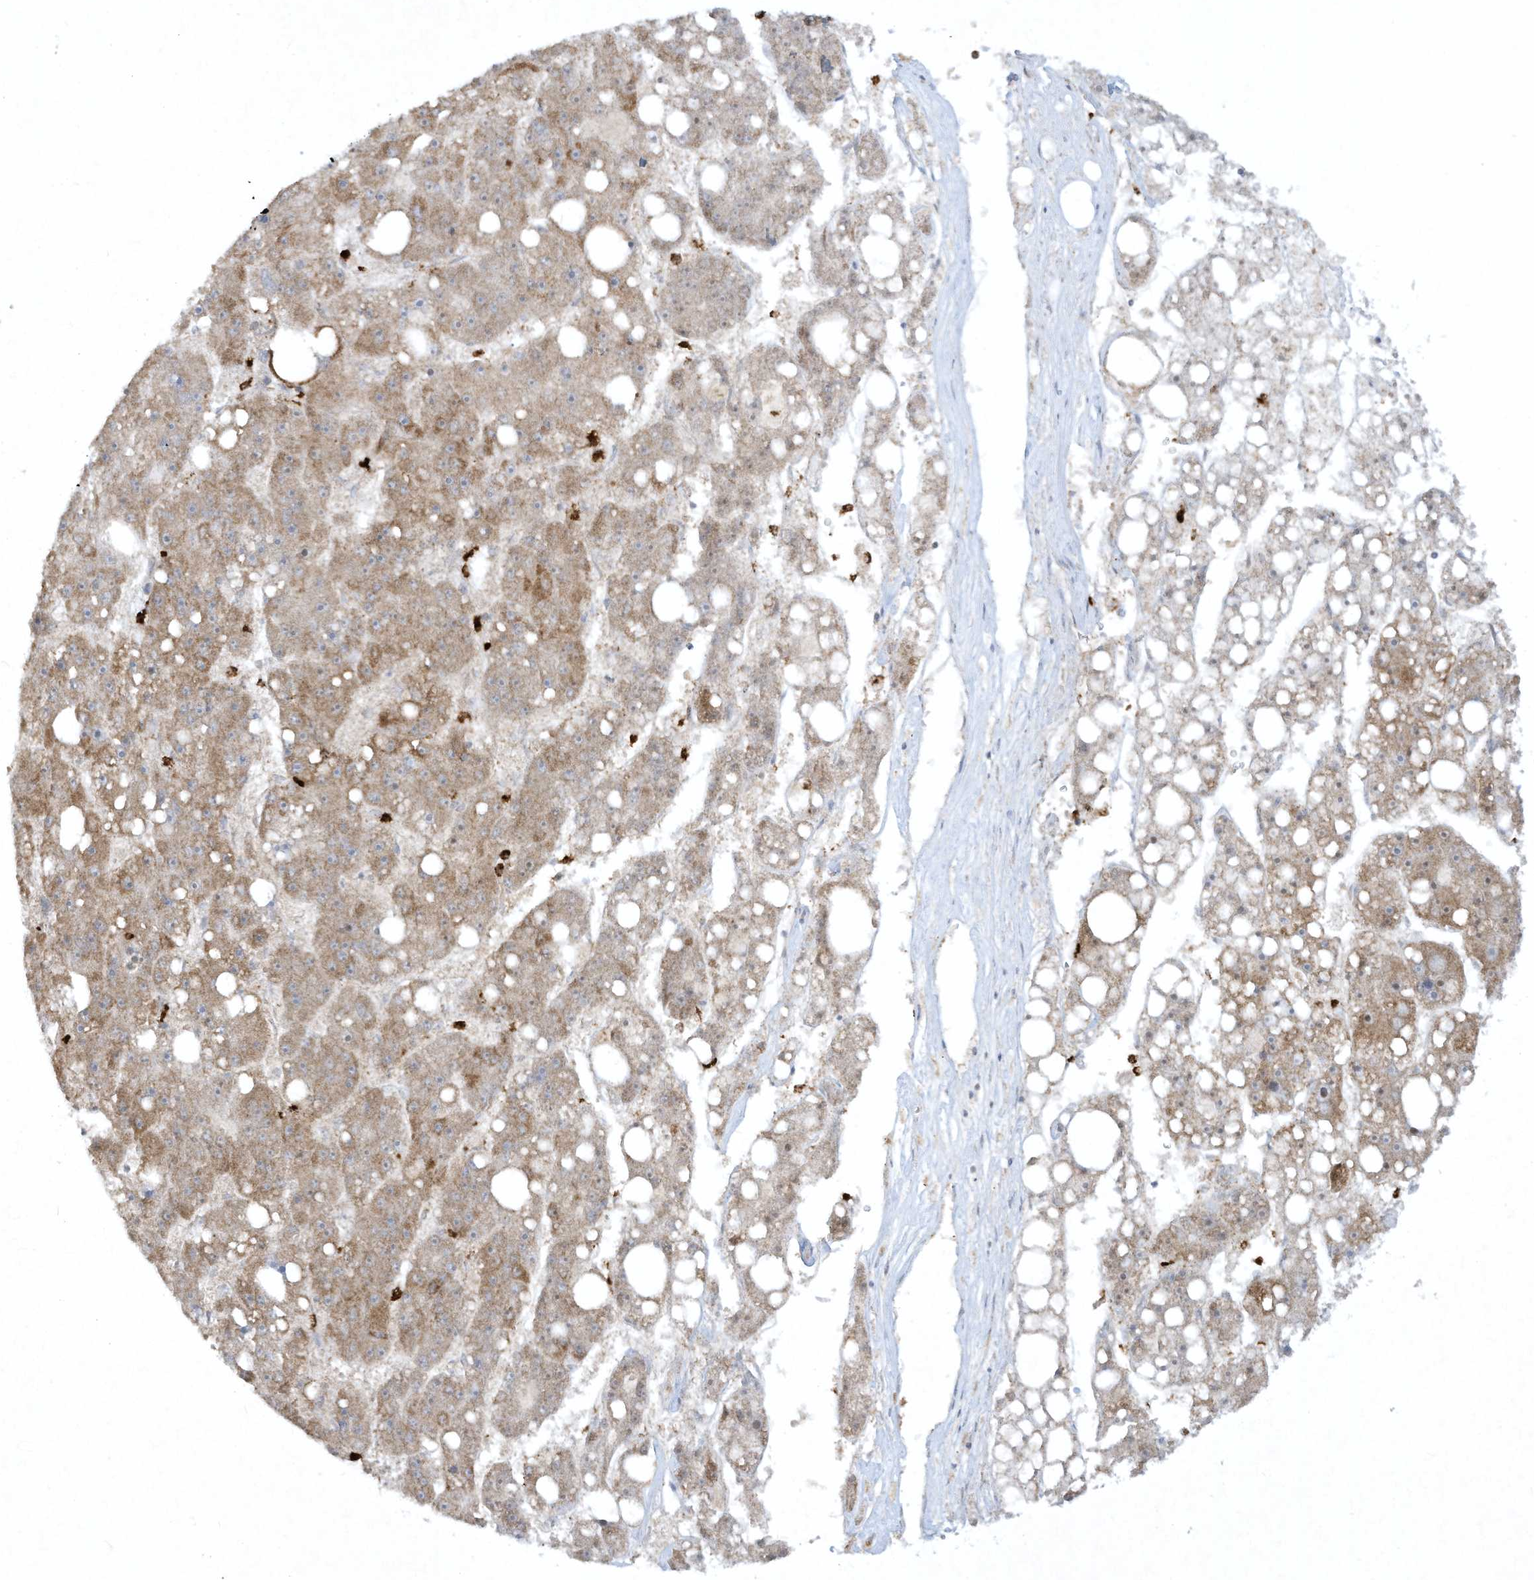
{"staining": {"intensity": "moderate", "quantity": ">75%", "location": "cytoplasmic/membranous"}, "tissue": "liver cancer", "cell_type": "Tumor cells", "image_type": "cancer", "snomed": [{"axis": "morphology", "description": "Carcinoma, Hepatocellular, NOS"}, {"axis": "topography", "description": "Liver"}], "caption": "Liver cancer was stained to show a protein in brown. There is medium levels of moderate cytoplasmic/membranous staining in approximately >75% of tumor cells. (Stains: DAB (3,3'-diaminobenzidine) in brown, nuclei in blue, Microscopy: brightfield microscopy at high magnification).", "gene": "CHRNA4", "patient": {"sex": "female", "age": 61}}